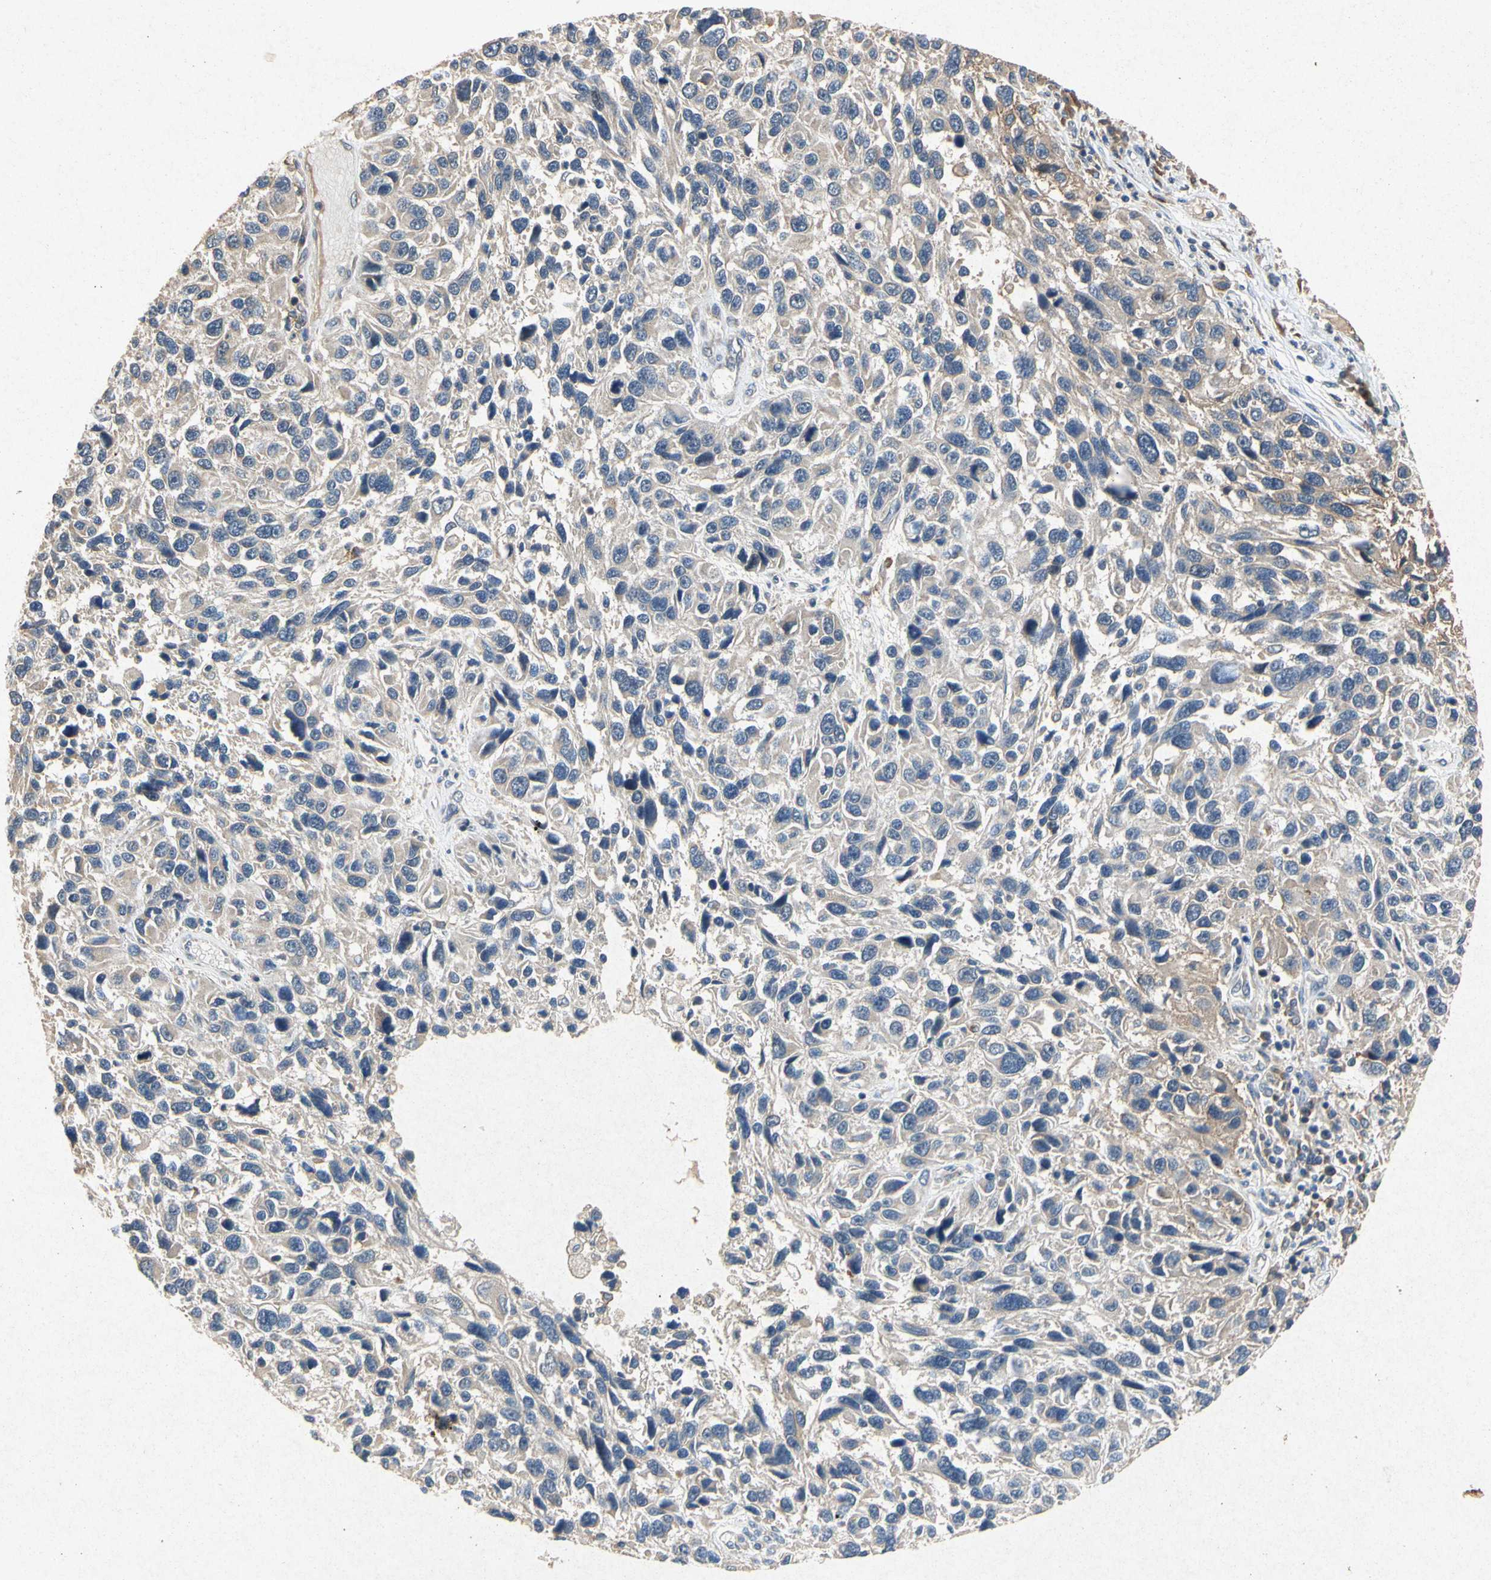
{"staining": {"intensity": "weak", "quantity": ">75%", "location": "cytoplasmic/membranous"}, "tissue": "melanoma", "cell_type": "Tumor cells", "image_type": "cancer", "snomed": [{"axis": "morphology", "description": "Malignant melanoma, NOS"}, {"axis": "topography", "description": "Skin"}], "caption": "Protein analysis of melanoma tissue displays weak cytoplasmic/membranous positivity in approximately >75% of tumor cells.", "gene": "RPS6KA1", "patient": {"sex": "male", "age": 53}}